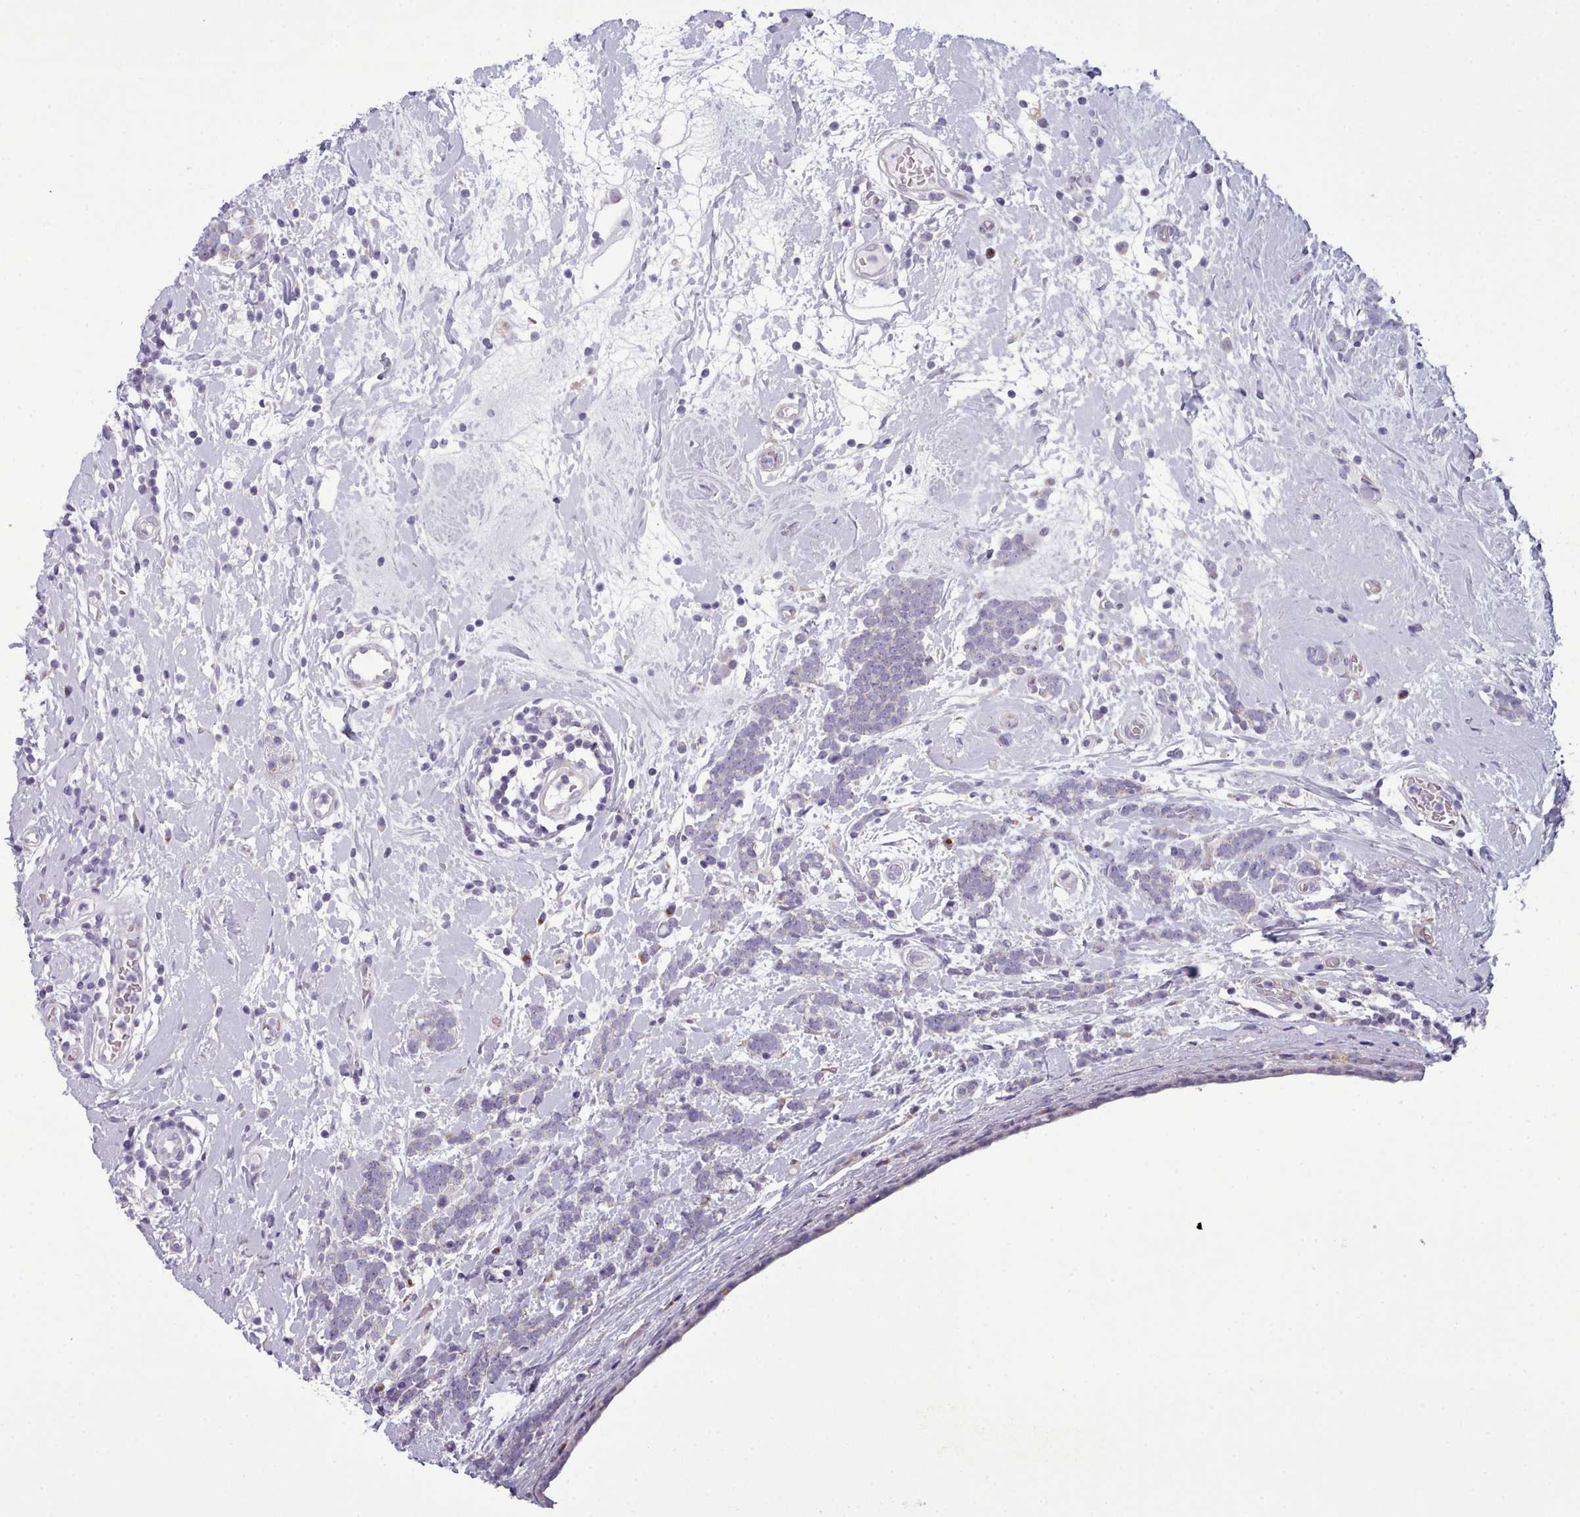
{"staining": {"intensity": "negative", "quantity": "none", "location": "none"}, "tissue": "breast cancer", "cell_type": "Tumor cells", "image_type": "cancer", "snomed": [{"axis": "morphology", "description": "Lobular carcinoma"}, {"axis": "topography", "description": "Breast"}], "caption": "Tumor cells show no significant protein staining in breast lobular carcinoma.", "gene": "MYRFL", "patient": {"sex": "female", "age": 58}}